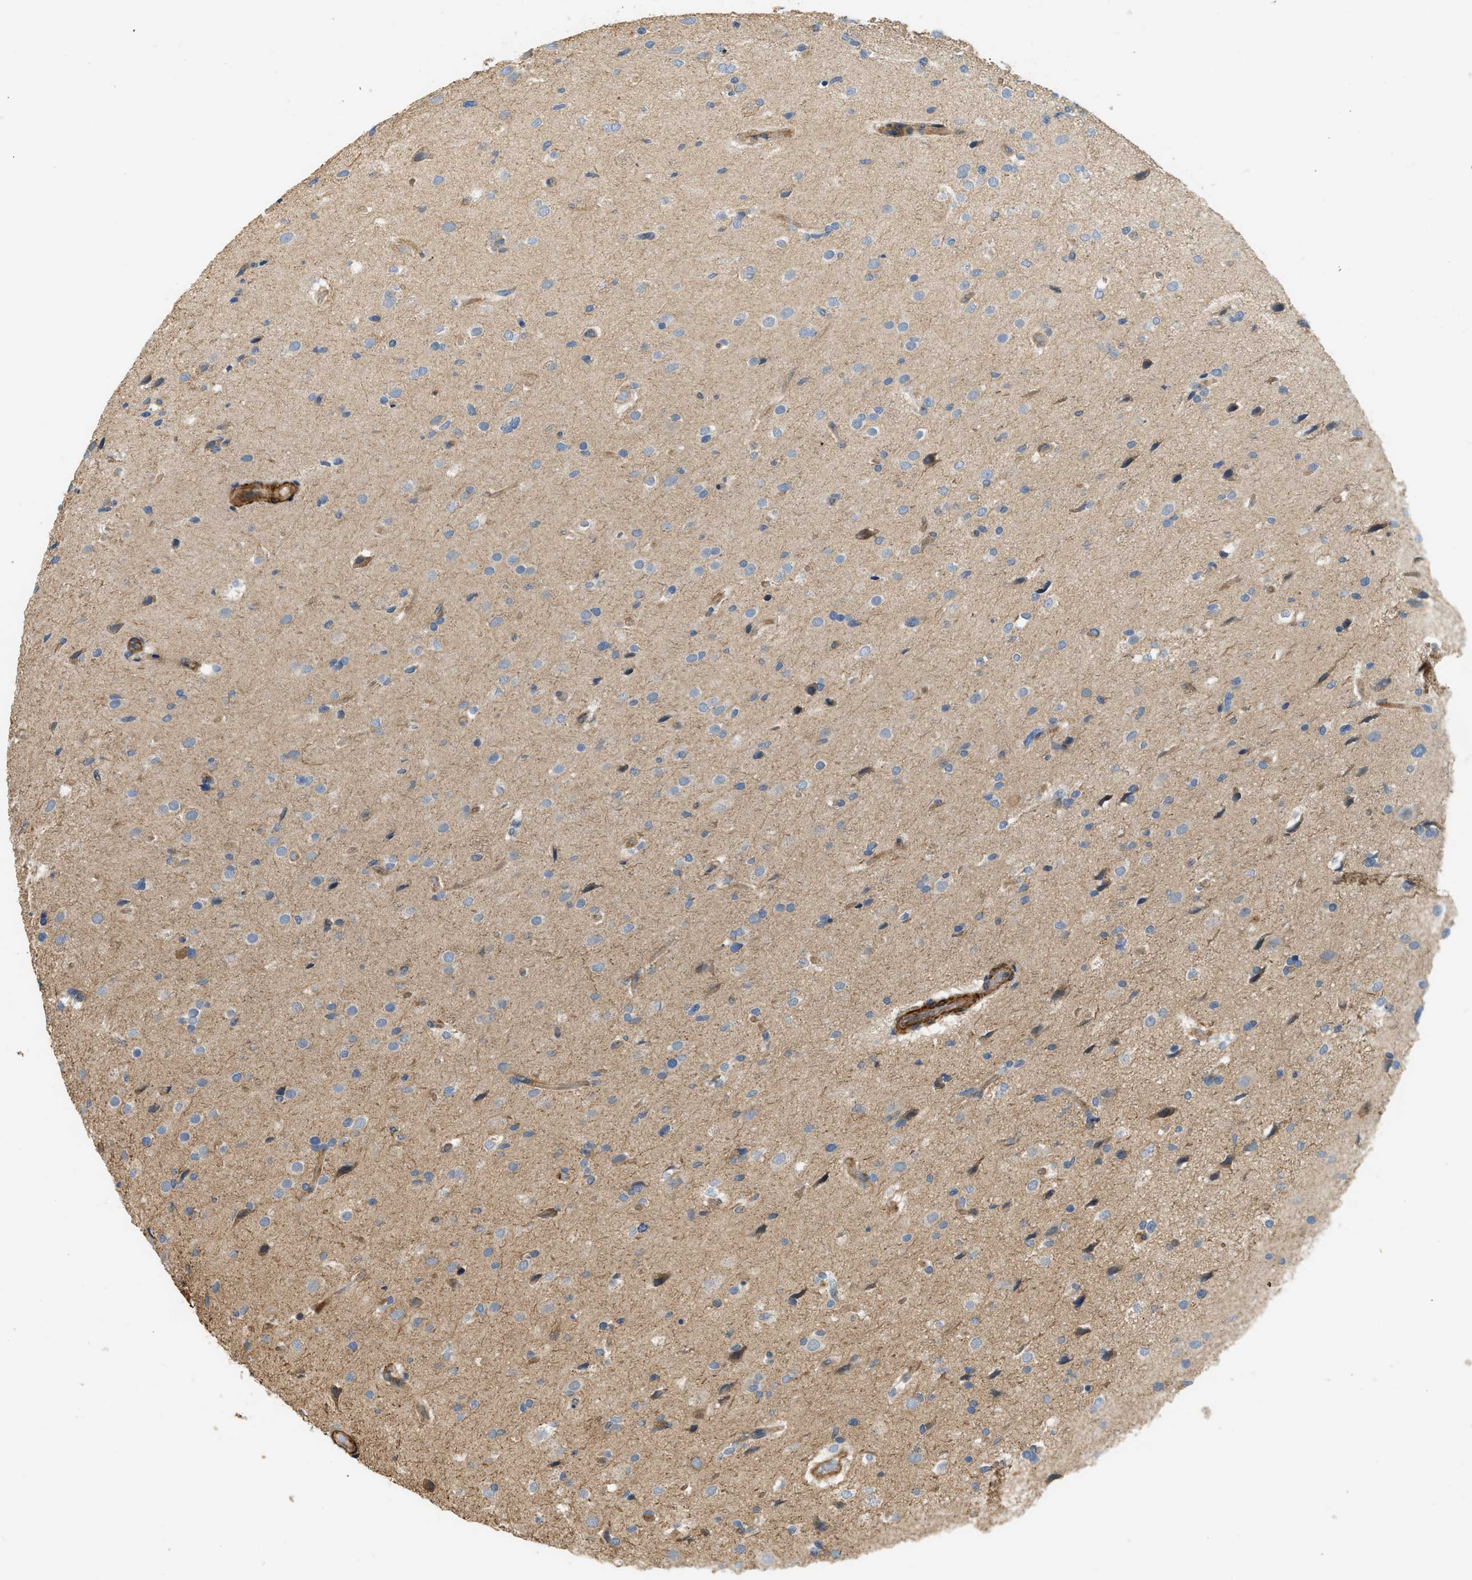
{"staining": {"intensity": "negative", "quantity": "none", "location": "none"}, "tissue": "glioma", "cell_type": "Tumor cells", "image_type": "cancer", "snomed": [{"axis": "morphology", "description": "Glioma, malignant, High grade"}, {"axis": "topography", "description": "Brain"}], "caption": "This is a image of immunohistochemistry staining of malignant high-grade glioma, which shows no expression in tumor cells.", "gene": "BTN3A2", "patient": {"sex": "male", "age": 33}}